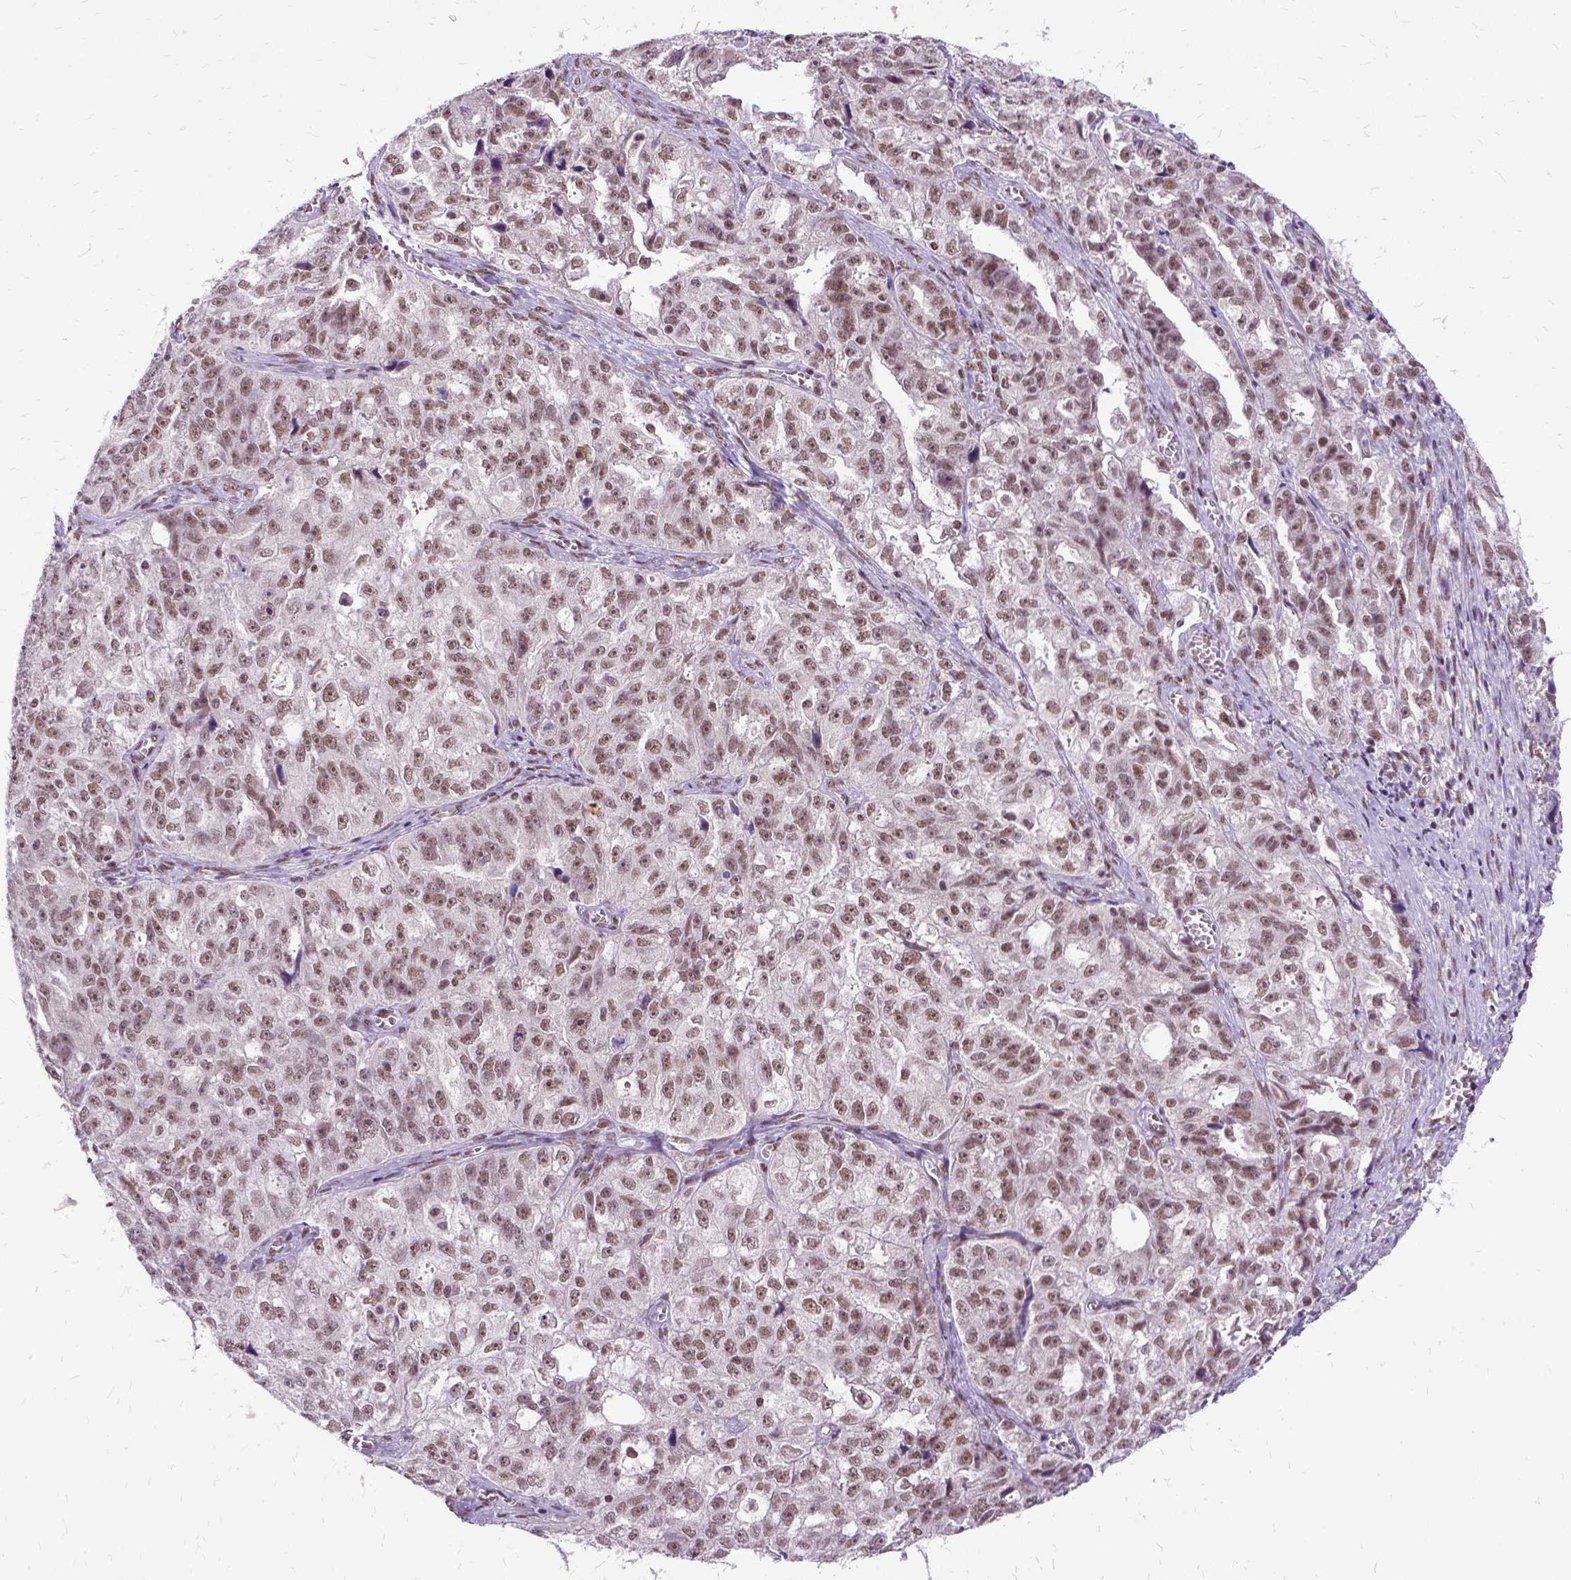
{"staining": {"intensity": "moderate", "quantity": "<25%", "location": "nuclear"}, "tissue": "ovarian cancer", "cell_type": "Tumor cells", "image_type": "cancer", "snomed": [{"axis": "morphology", "description": "Cystadenocarcinoma, serous, NOS"}, {"axis": "topography", "description": "Ovary"}], "caption": "Immunohistochemistry (DAB (3,3'-diaminobenzidine)) staining of human ovarian cancer (serous cystadenocarcinoma) reveals moderate nuclear protein expression in approximately <25% of tumor cells.", "gene": "SETD1A", "patient": {"sex": "female", "age": 51}}